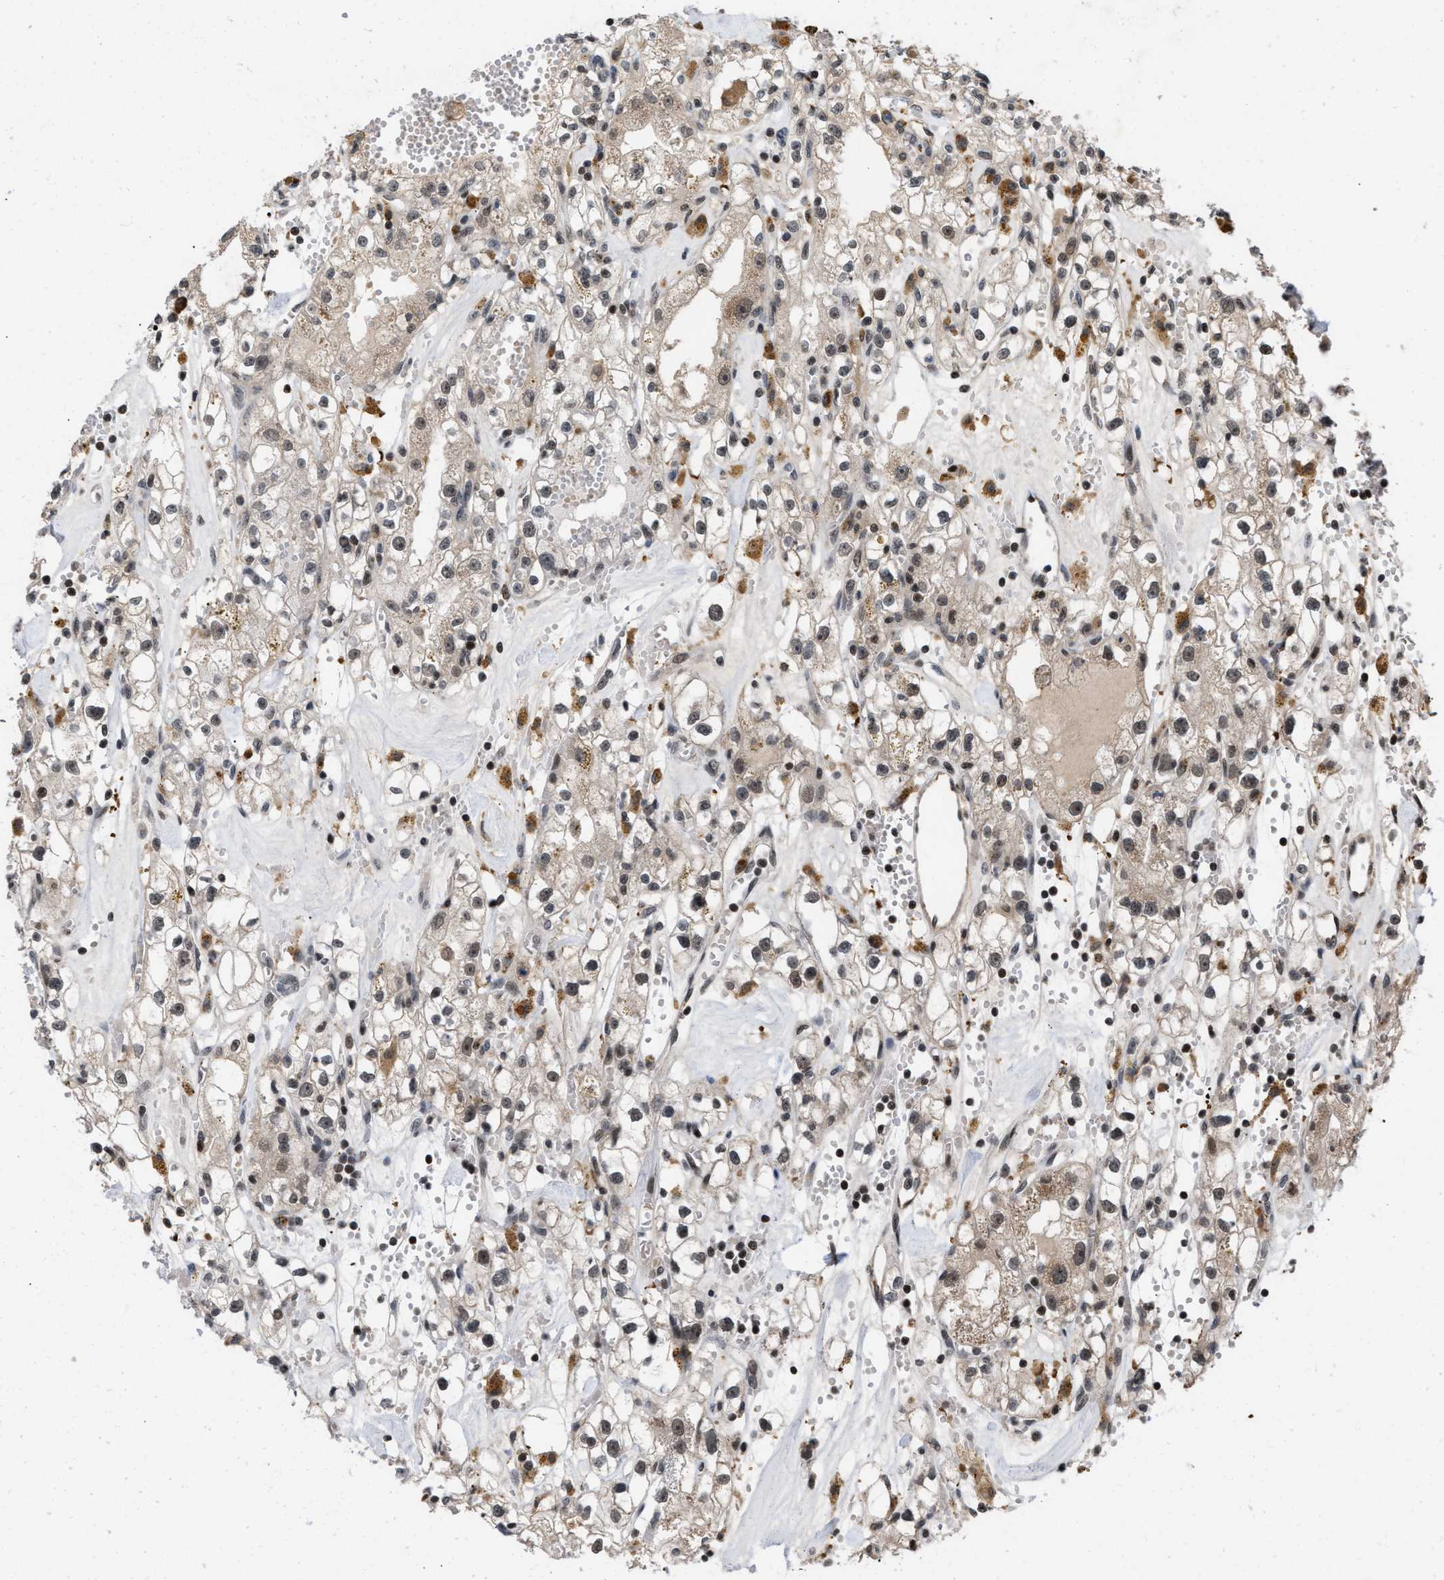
{"staining": {"intensity": "weak", "quantity": ">75%", "location": "cytoplasmic/membranous,nuclear"}, "tissue": "renal cancer", "cell_type": "Tumor cells", "image_type": "cancer", "snomed": [{"axis": "morphology", "description": "Adenocarcinoma, NOS"}, {"axis": "topography", "description": "Kidney"}], "caption": "IHC of human adenocarcinoma (renal) displays low levels of weak cytoplasmic/membranous and nuclear staining in about >75% of tumor cells.", "gene": "C9orf78", "patient": {"sex": "male", "age": 56}}